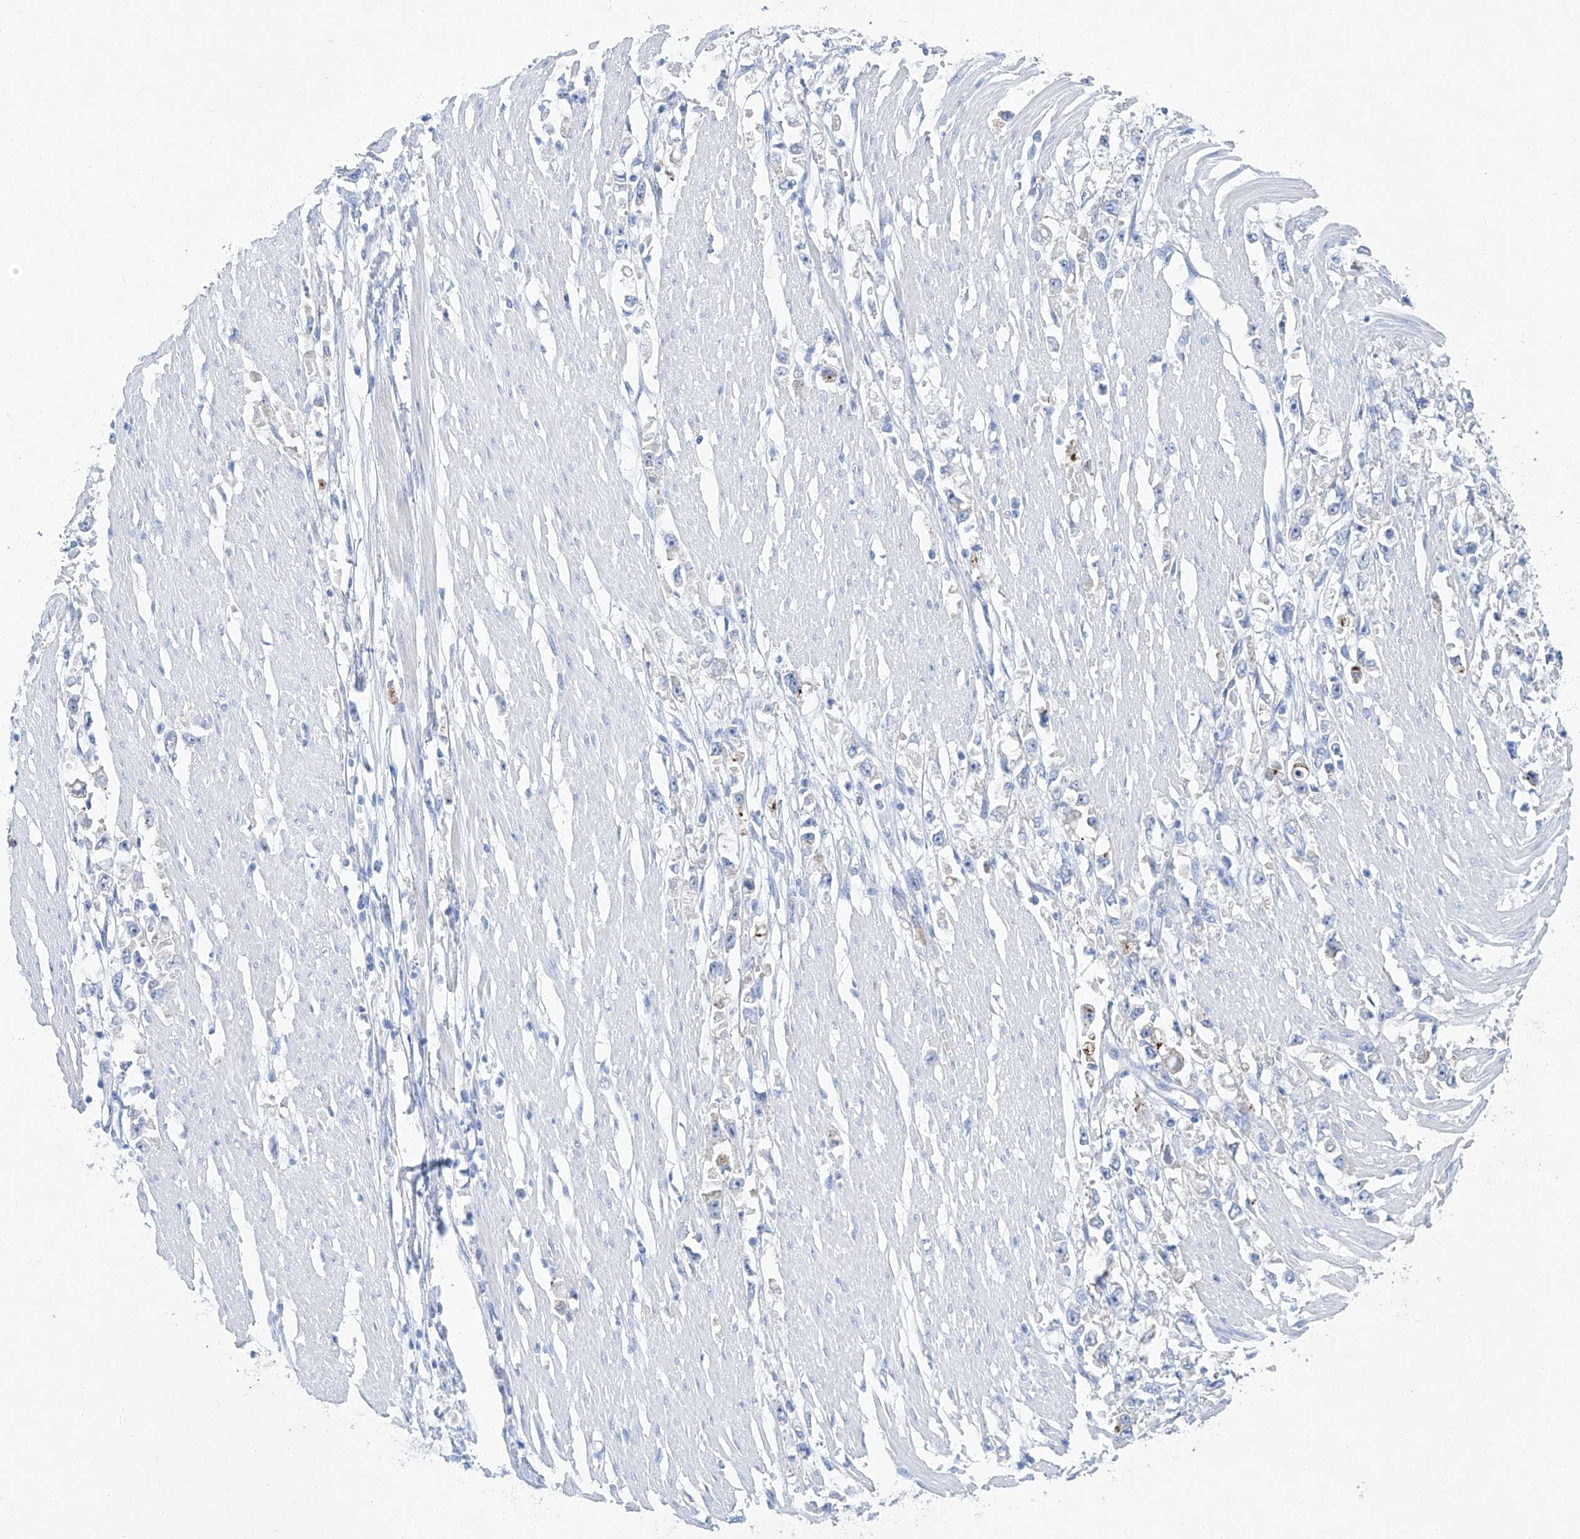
{"staining": {"intensity": "negative", "quantity": "none", "location": "none"}, "tissue": "stomach cancer", "cell_type": "Tumor cells", "image_type": "cancer", "snomed": [{"axis": "morphology", "description": "Adenocarcinoma, NOS"}, {"axis": "topography", "description": "Stomach"}], "caption": "Human stomach adenocarcinoma stained for a protein using immunohistochemistry shows no staining in tumor cells.", "gene": "MAGI1", "patient": {"sex": "female", "age": 59}}